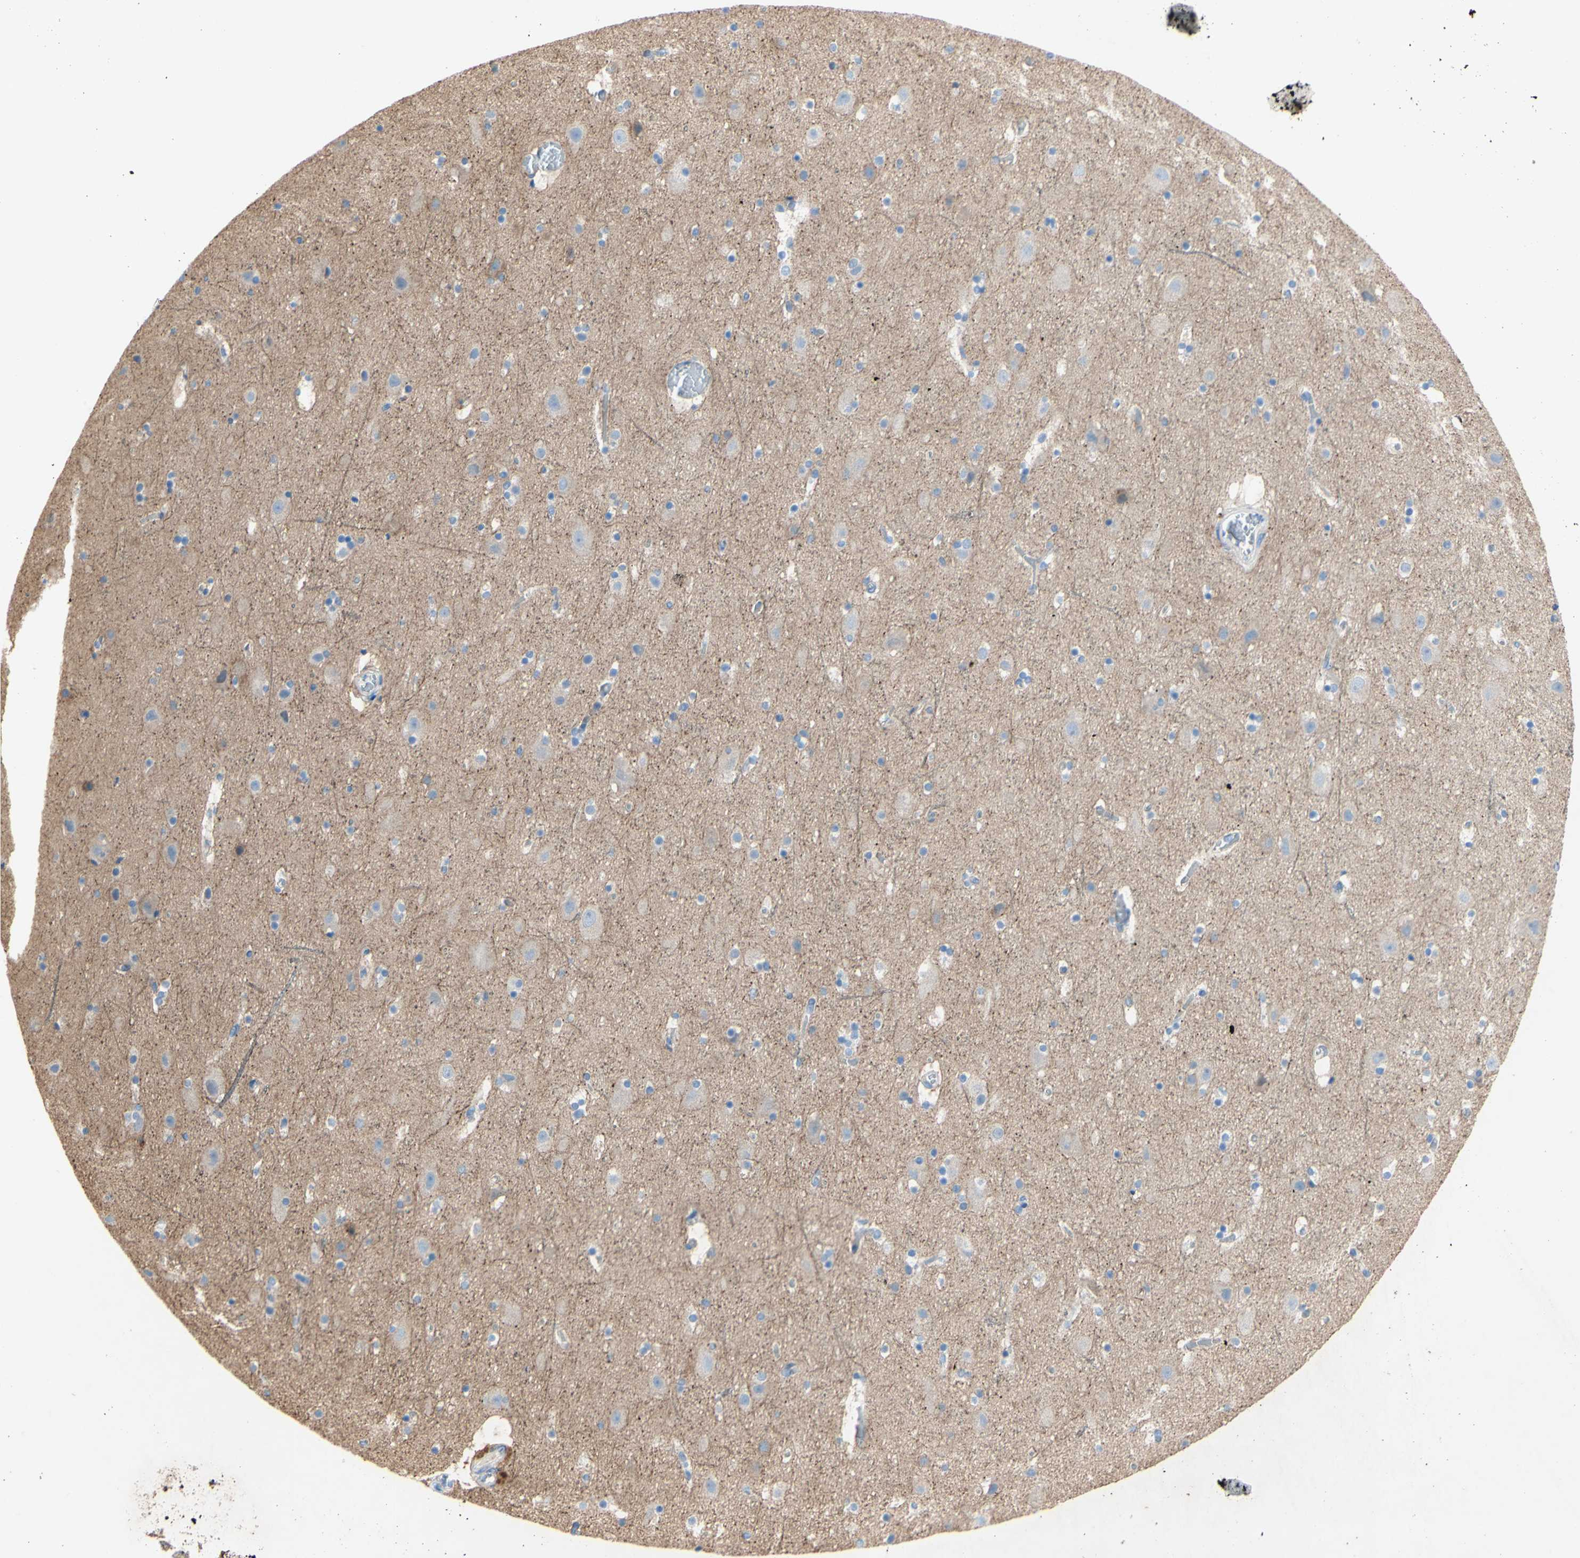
{"staining": {"intensity": "negative", "quantity": "none", "location": "none"}, "tissue": "cerebral cortex", "cell_type": "Endothelial cells", "image_type": "normal", "snomed": [{"axis": "morphology", "description": "Normal tissue, NOS"}, {"axis": "topography", "description": "Cerebral cortex"}], "caption": "IHC photomicrograph of benign cerebral cortex stained for a protein (brown), which exhibits no staining in endothelial cells. Nuclei are stained in blue.", "gene": "TMIGD2", "patient": {"sex": "male", "age": 45}}